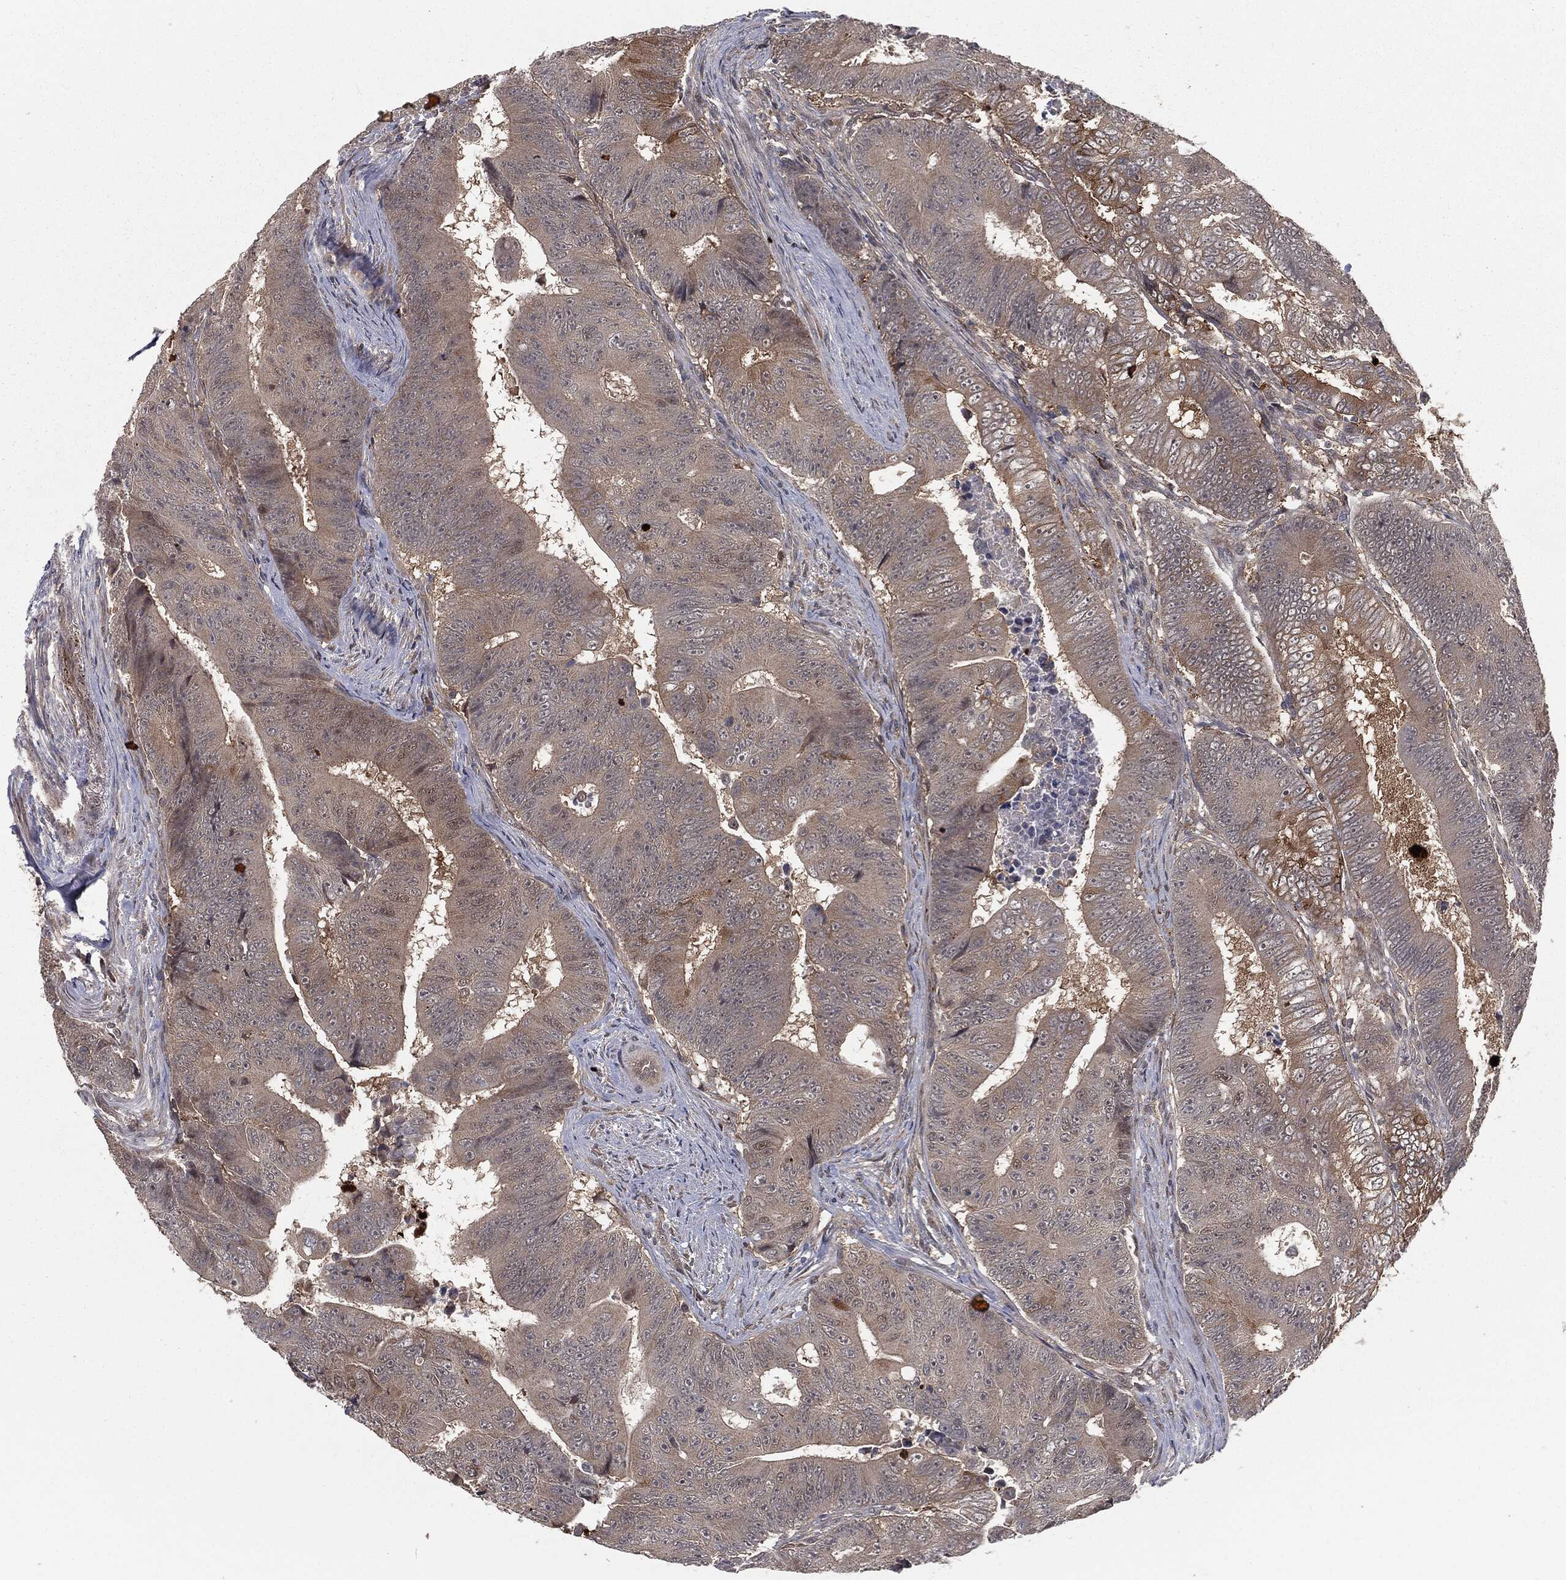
{"staining": {"intensity": "moderate", "quantity": "<25%", "location": "cytoplasmic/membranous,nuclear"}, "tissue": "colorectal cancer", "cell_type": "Tumor cells", "image_type": "cancer", "snomed": [{"axis": "morphology", "description": "Adenocarcinoma, NOS"}, {"axis": "topography", "description": "Colon"}], "caption": "Immunohistochemistry (DAB) staining of human colorectal cancer demonstrates moderate cytoplasmic/membranous and nuclear protein positivity in about <25% of tumor cells. Ihc stains the protein of interest in brown and the nuclei are stained blue.", "gene": "FBXO7", "patient": {"sex": "female", "age": 48}}